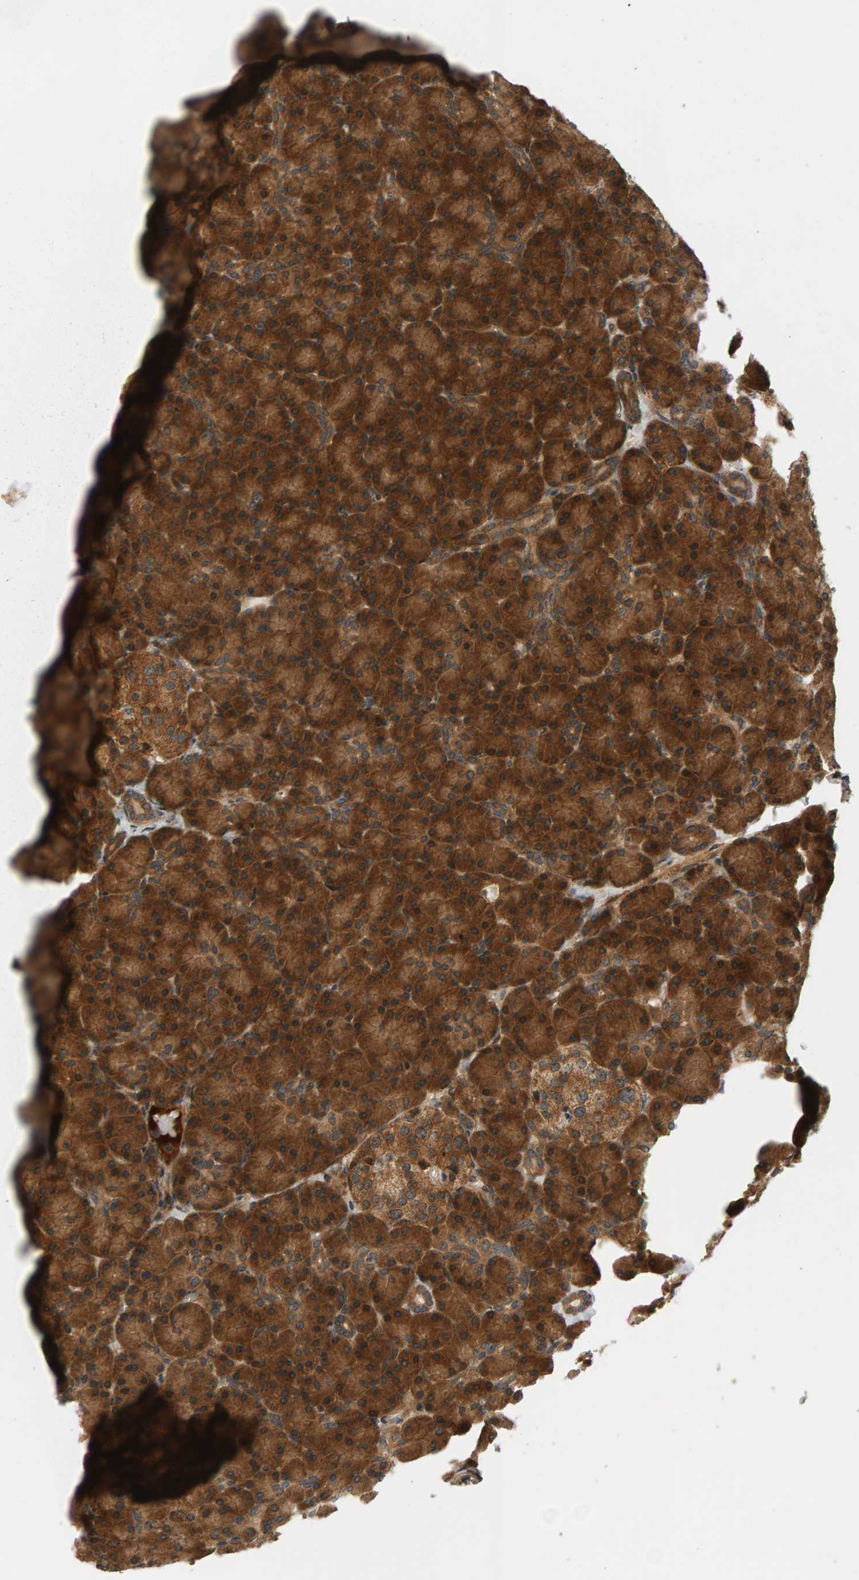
{"staining": {"intensity": "strong", "quantity": ">75%", "location": "cytoplasmic/membranous"}, "tissue": "pancreas", "cell_type": "Exocrine glandular cells", "image_type": "normal", "snomed": [{"axis": "morphology", "description": "Normal tissue, NOS"}, {"axis": "topography", "description": "Pancreas"}], "caption": "DAB immunohistochemical staining of benign human pancreas shows strong cytoplasmic/membranous protein positivity in approximately >75% of exocrine glandular cells.", "gene": "BAHCC1", "patient": {"sex": "female", "age": 43}}